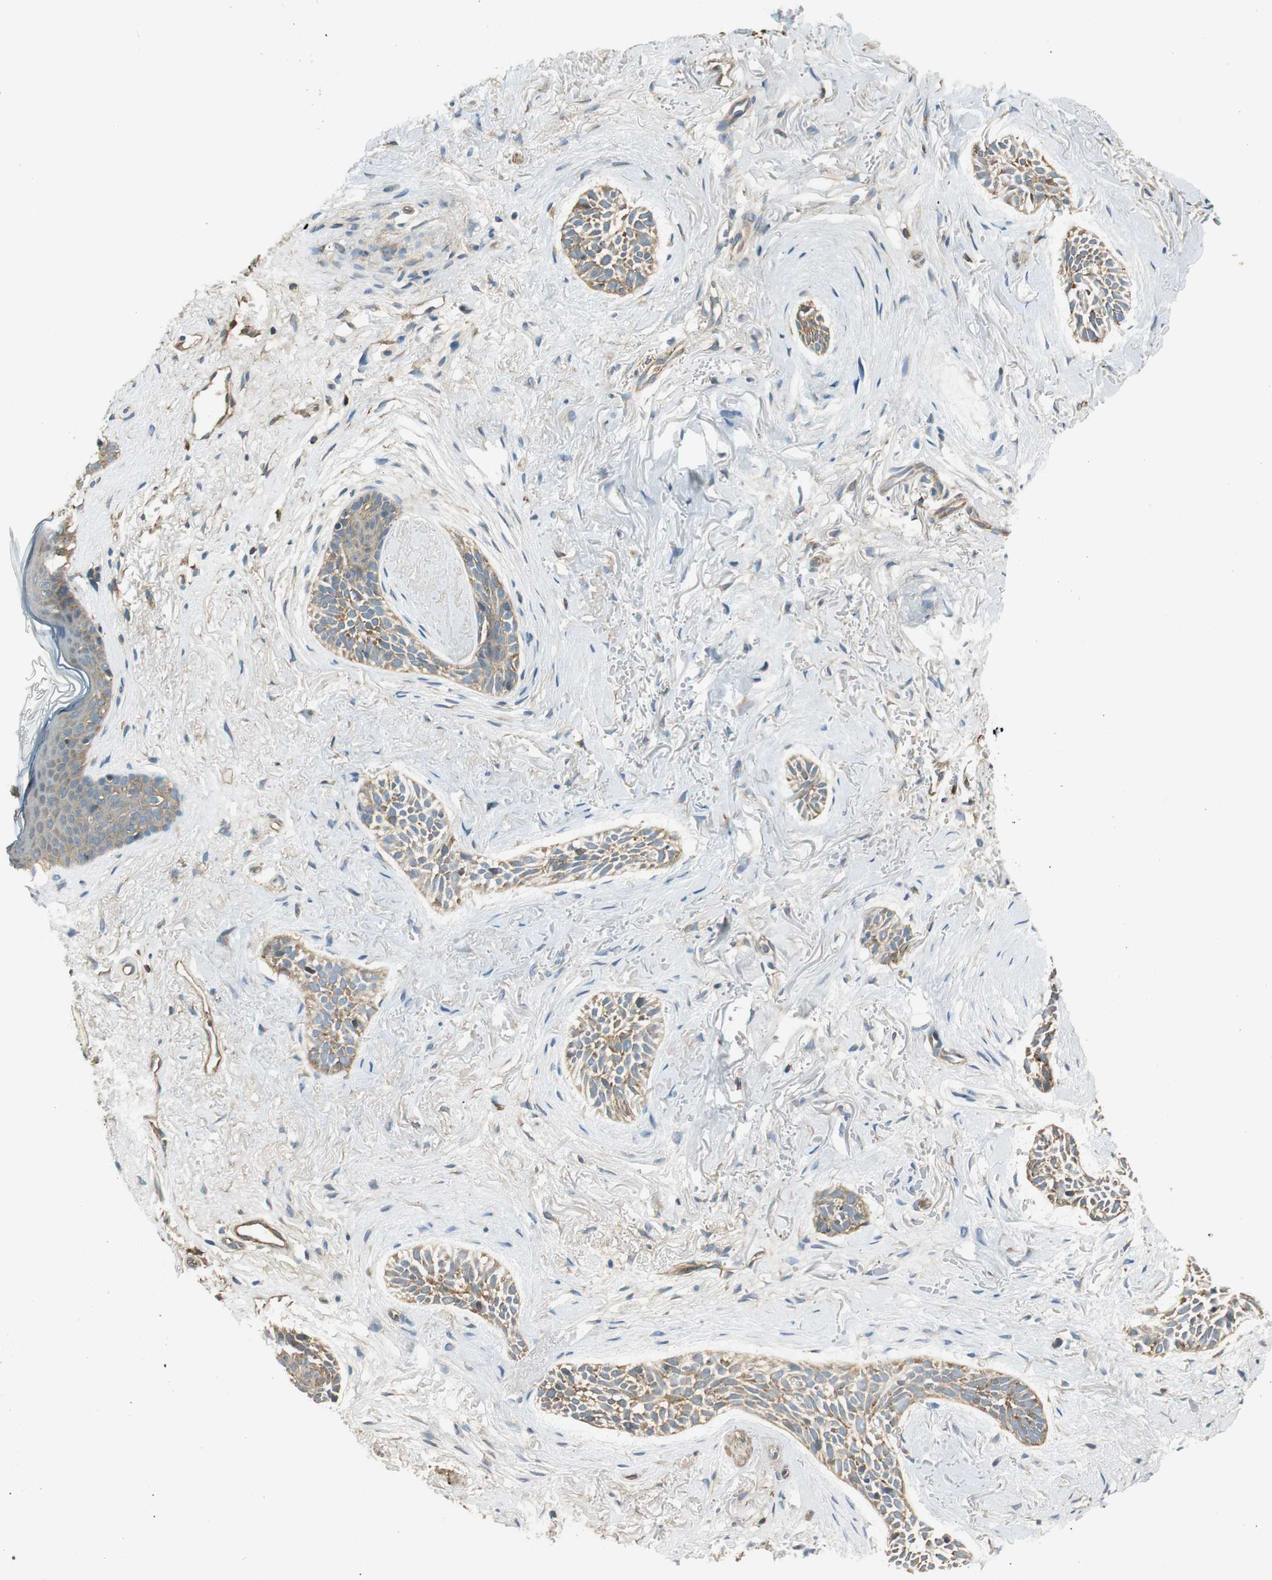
{"staining": {"intensity": "moderate", "quantity": ">75%", "location": "cytoplasmic/membranous"}, "tissue": "skin cancer", "cell_type": "Tumor cells", "image_type": "cancer", "snomed": [{"axis": "morphology", "description": "Normal tissue, NOS"}, {"axis": "morphology", "description": "Basal cell carcinoma"}, {"axis": "topography", "description": "Skin"}], "caption": "Skin cancer (basal cell carcinoma) stained for a protein (brown) reveals moderate cytoplasmic/membranous positive staining in about >75% of tumor cells.", "gene": "PI4K2B", "patient": {"sex": "female", "age": 84}}